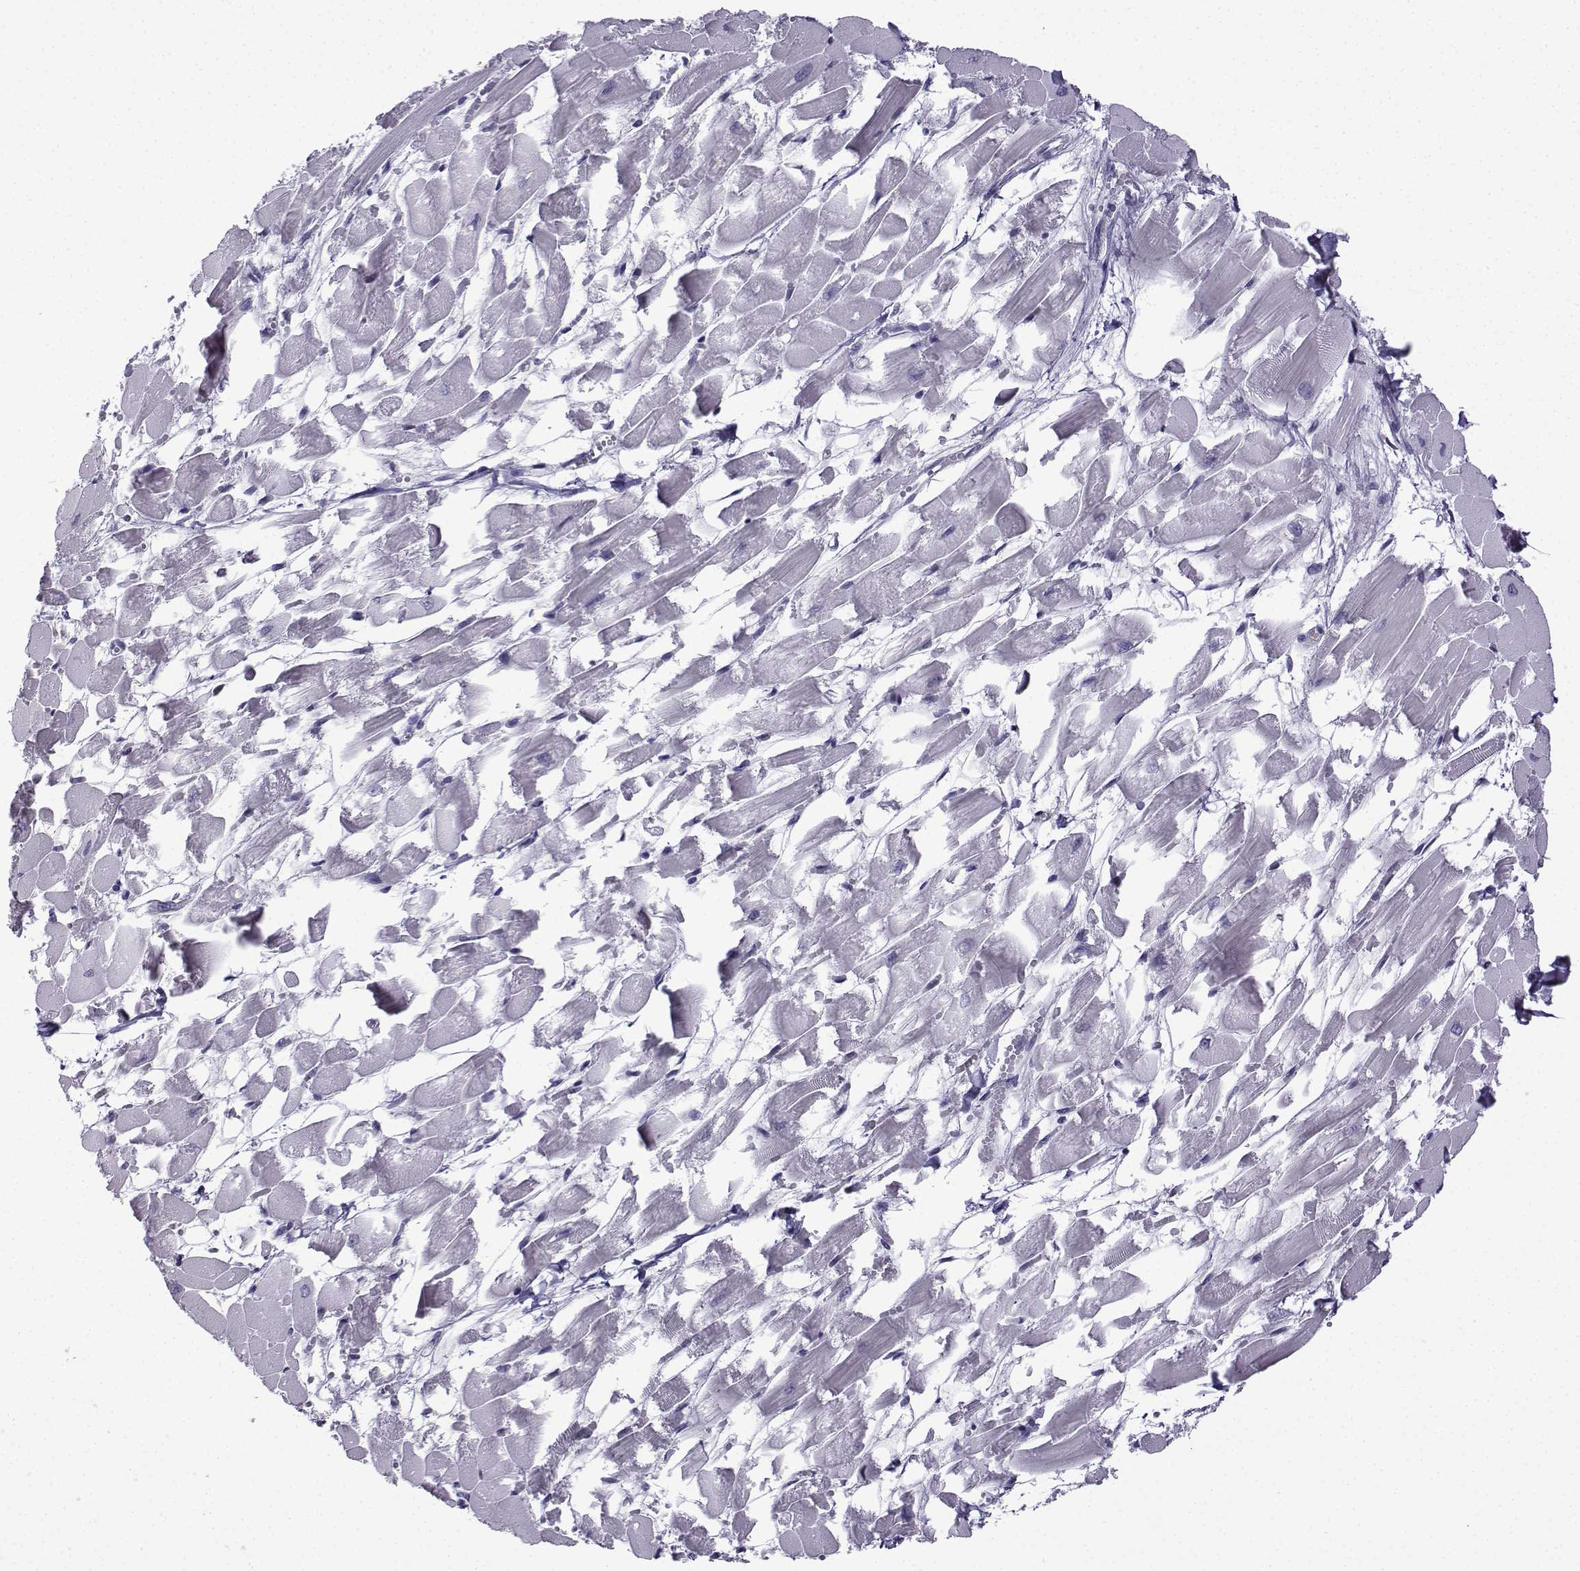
{"staining": {"intensity": "negative", "quantity": "none", "location": "none"}, "tissue": "heart muscle", "cell_type": "Cardiomyocytes", "image_type": "normal", "snomed": [{"axis": "morphology", "description": "Normal tissue, NOS"}, {"axis": "topography", "description": "Heart"}], "caption": "Benign heart muscle was stained to show a protein in brown. There is no significant staining in cardiomyocytes.", "gene": "HTR7", "patient": {"sex": "female", "age": 52}}